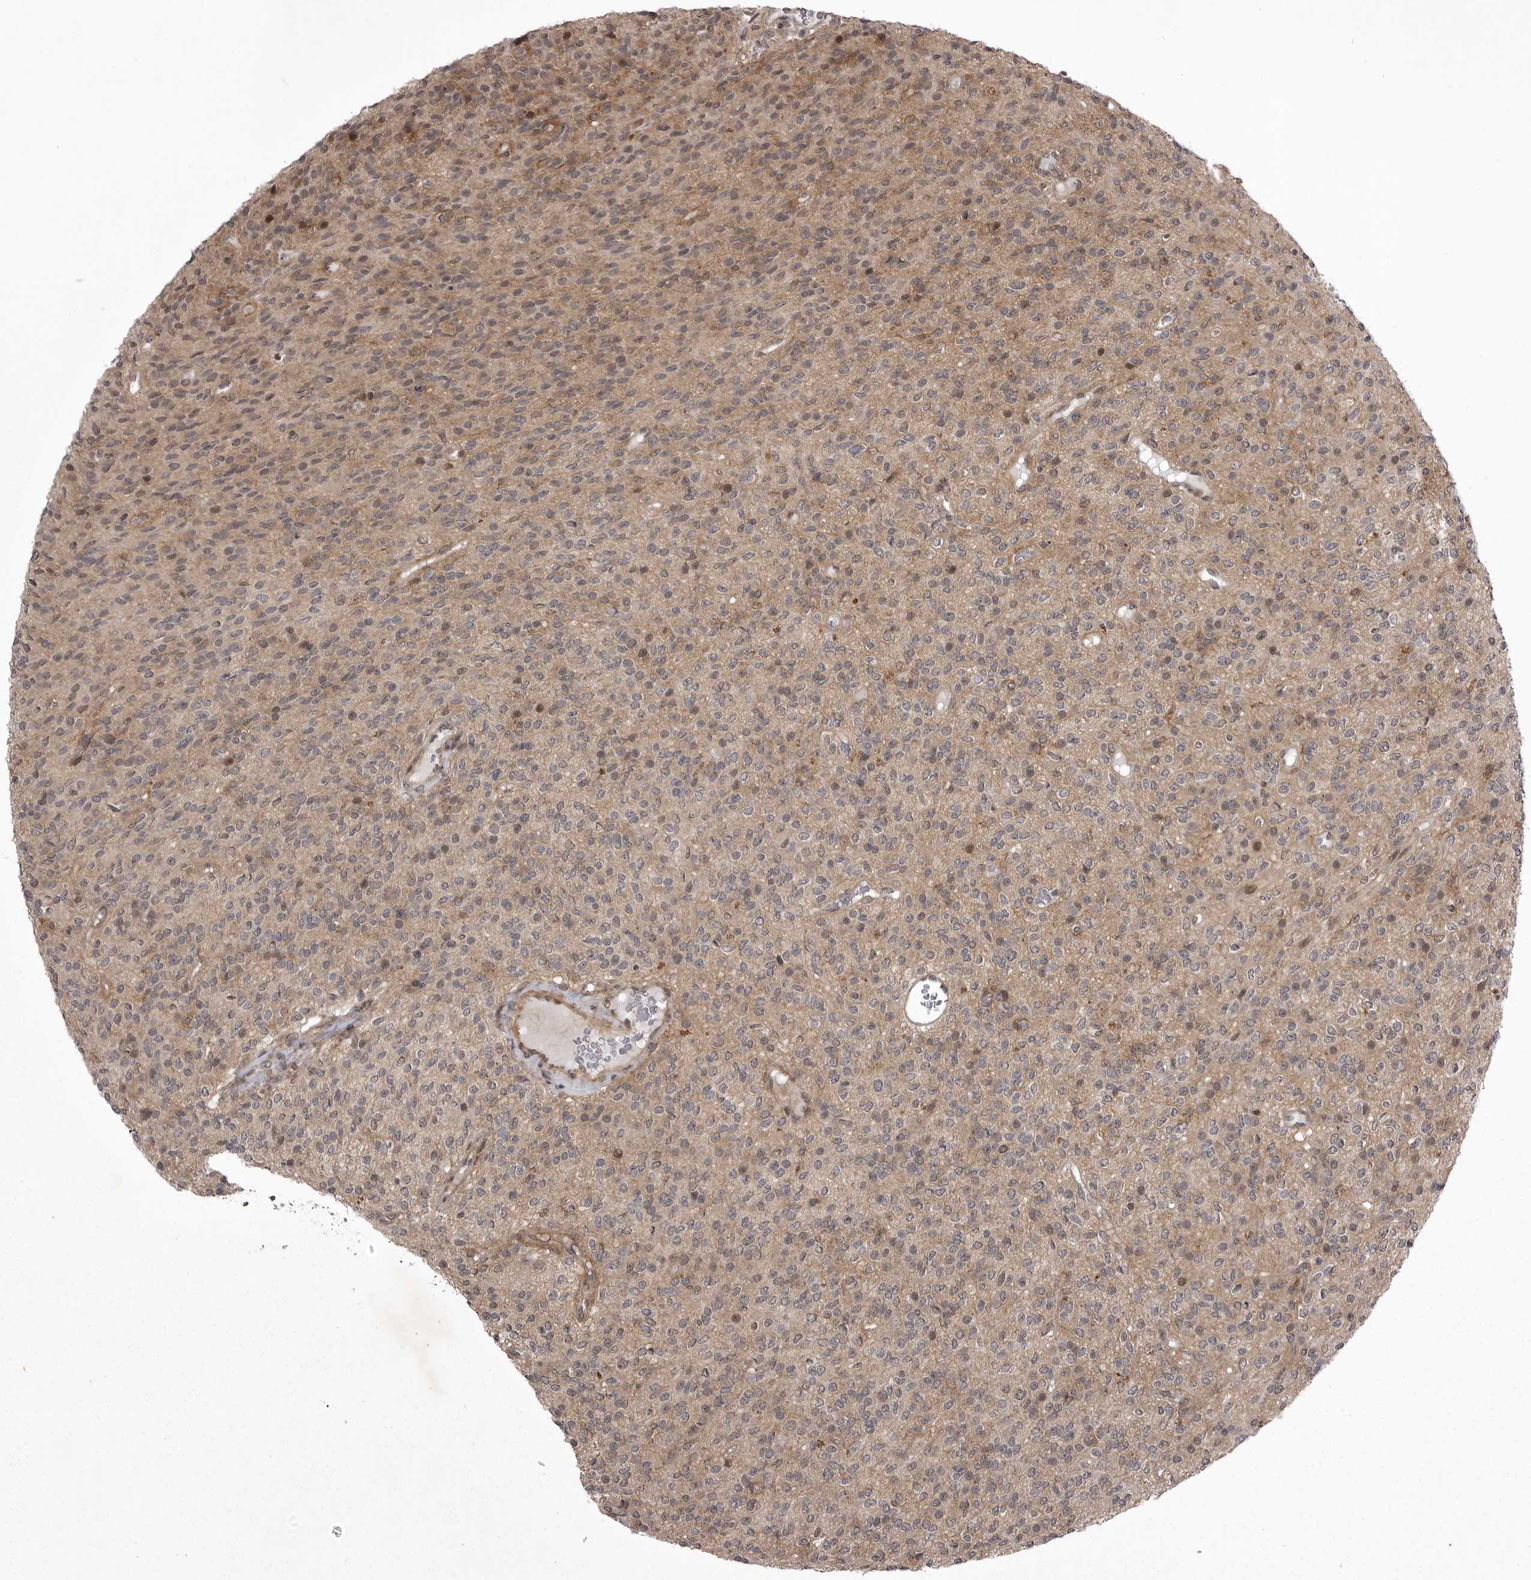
{"staining": {"intensity": "moderate", "quantity": ">75%", "location": "cytoplasmic/membranous"}, "tissue": "glioma", "cell_type": "Tumor cells", "image_type": "cancer", "snomed": [{"axis": "morphology", "description": "Glioma, malignant, High grade"}, {"axis": "topography", "description": "Brain"}], "caption": "A micrograph of glioma stained for a protein reveals moderate cytoplasmic/membranous brown staining in tumor cells.", "gene": "SNX16", "patient": {"sex": "male", "age": 34}}